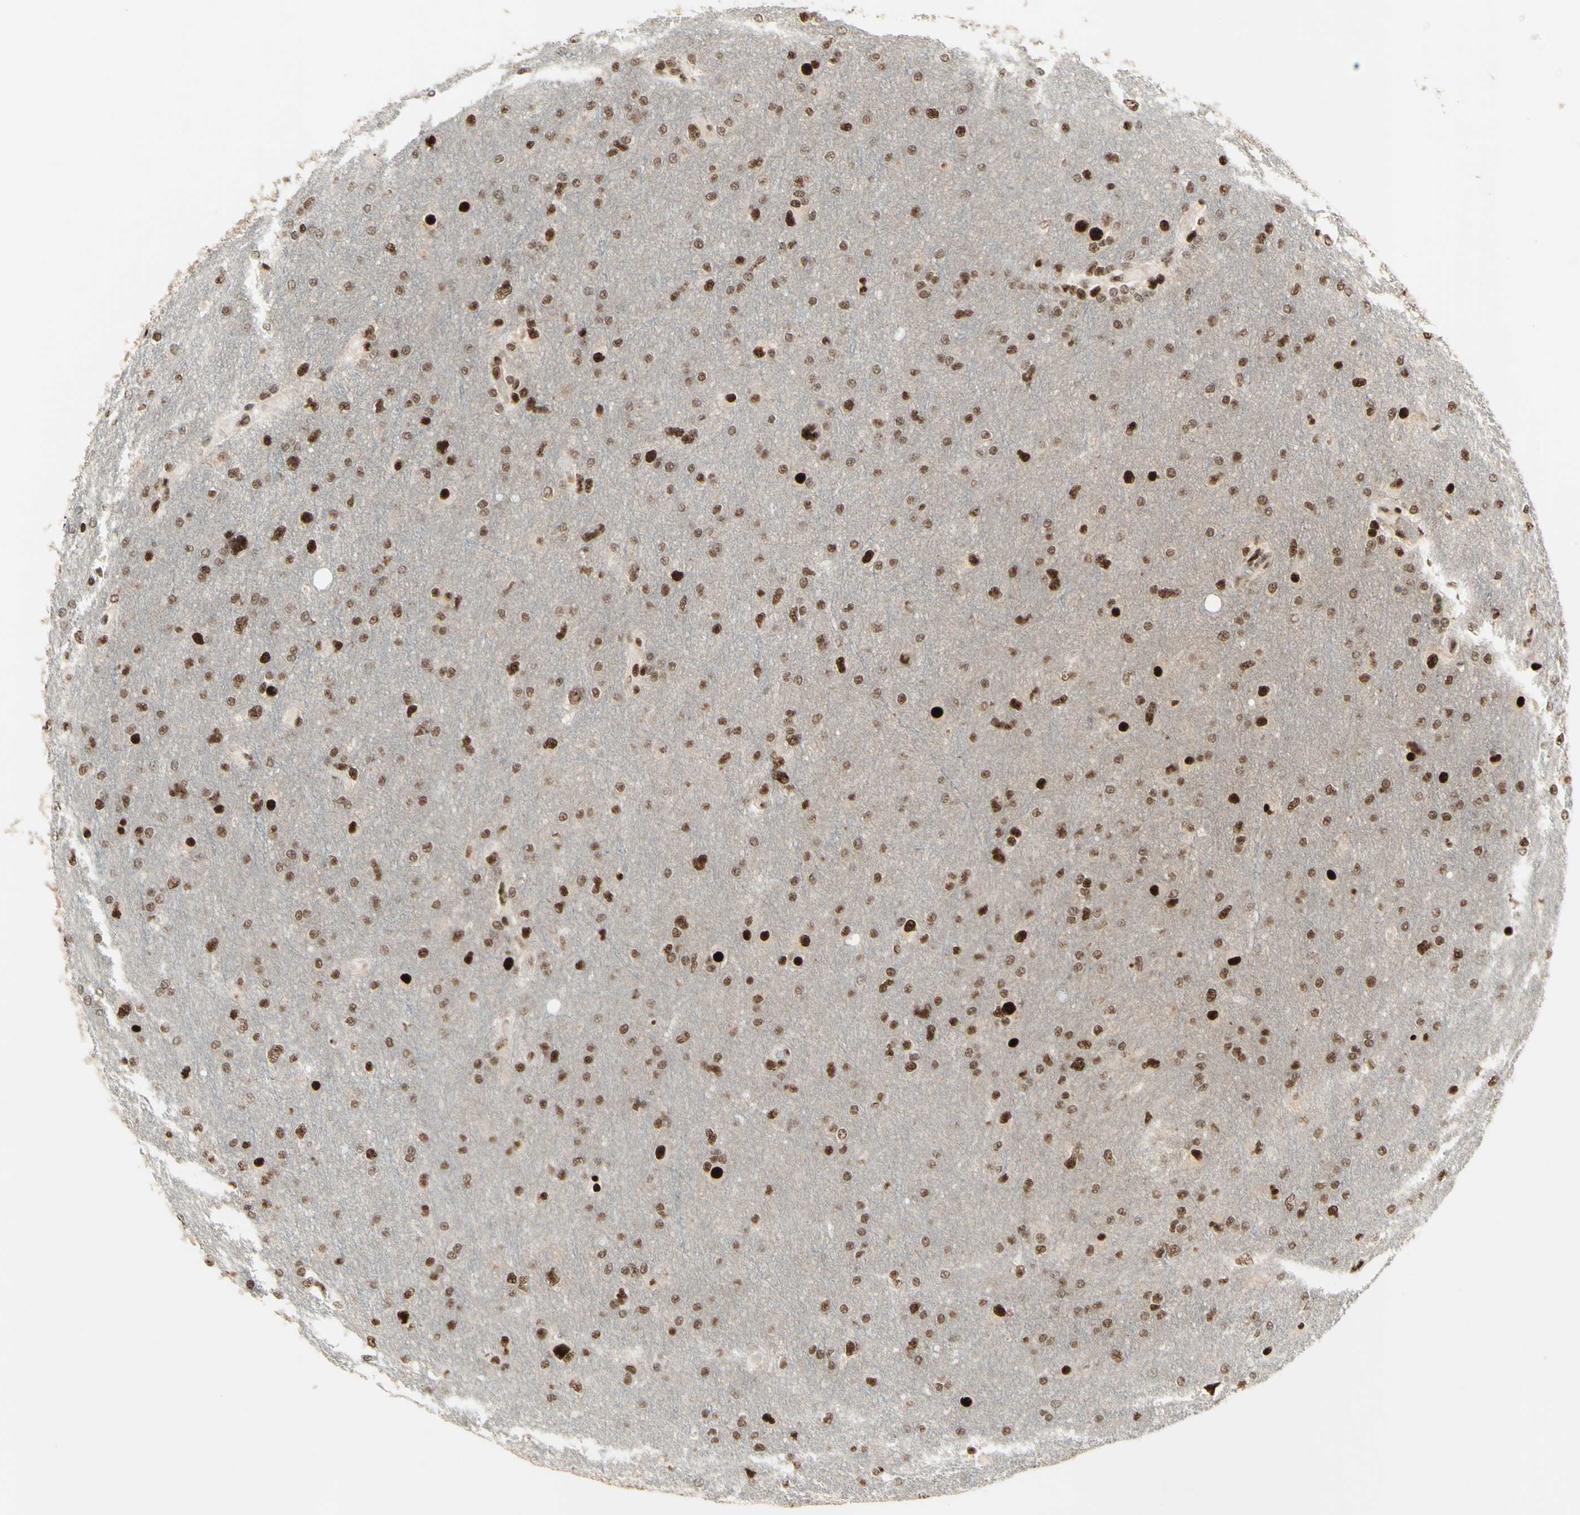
{"staining": {"intensity": "strong", "quantity": "25%-75%", "location": "nuclear"}, "tissue": "glioma", "cell_type": "Tumor cells", "image_type": "cancer", "snomed": [{"axis": "morphology", "description": "Glioma, malignant, High grade"}, {"axis": "topography", "description": "Cerebral cortex"}], "caption": "Protein expression analysis of glioma displays strong nuclear positivity in about 25%-75% of tumor cells.", "gene": "DHX9", "patient": {"sex": "female", "age": 36}}